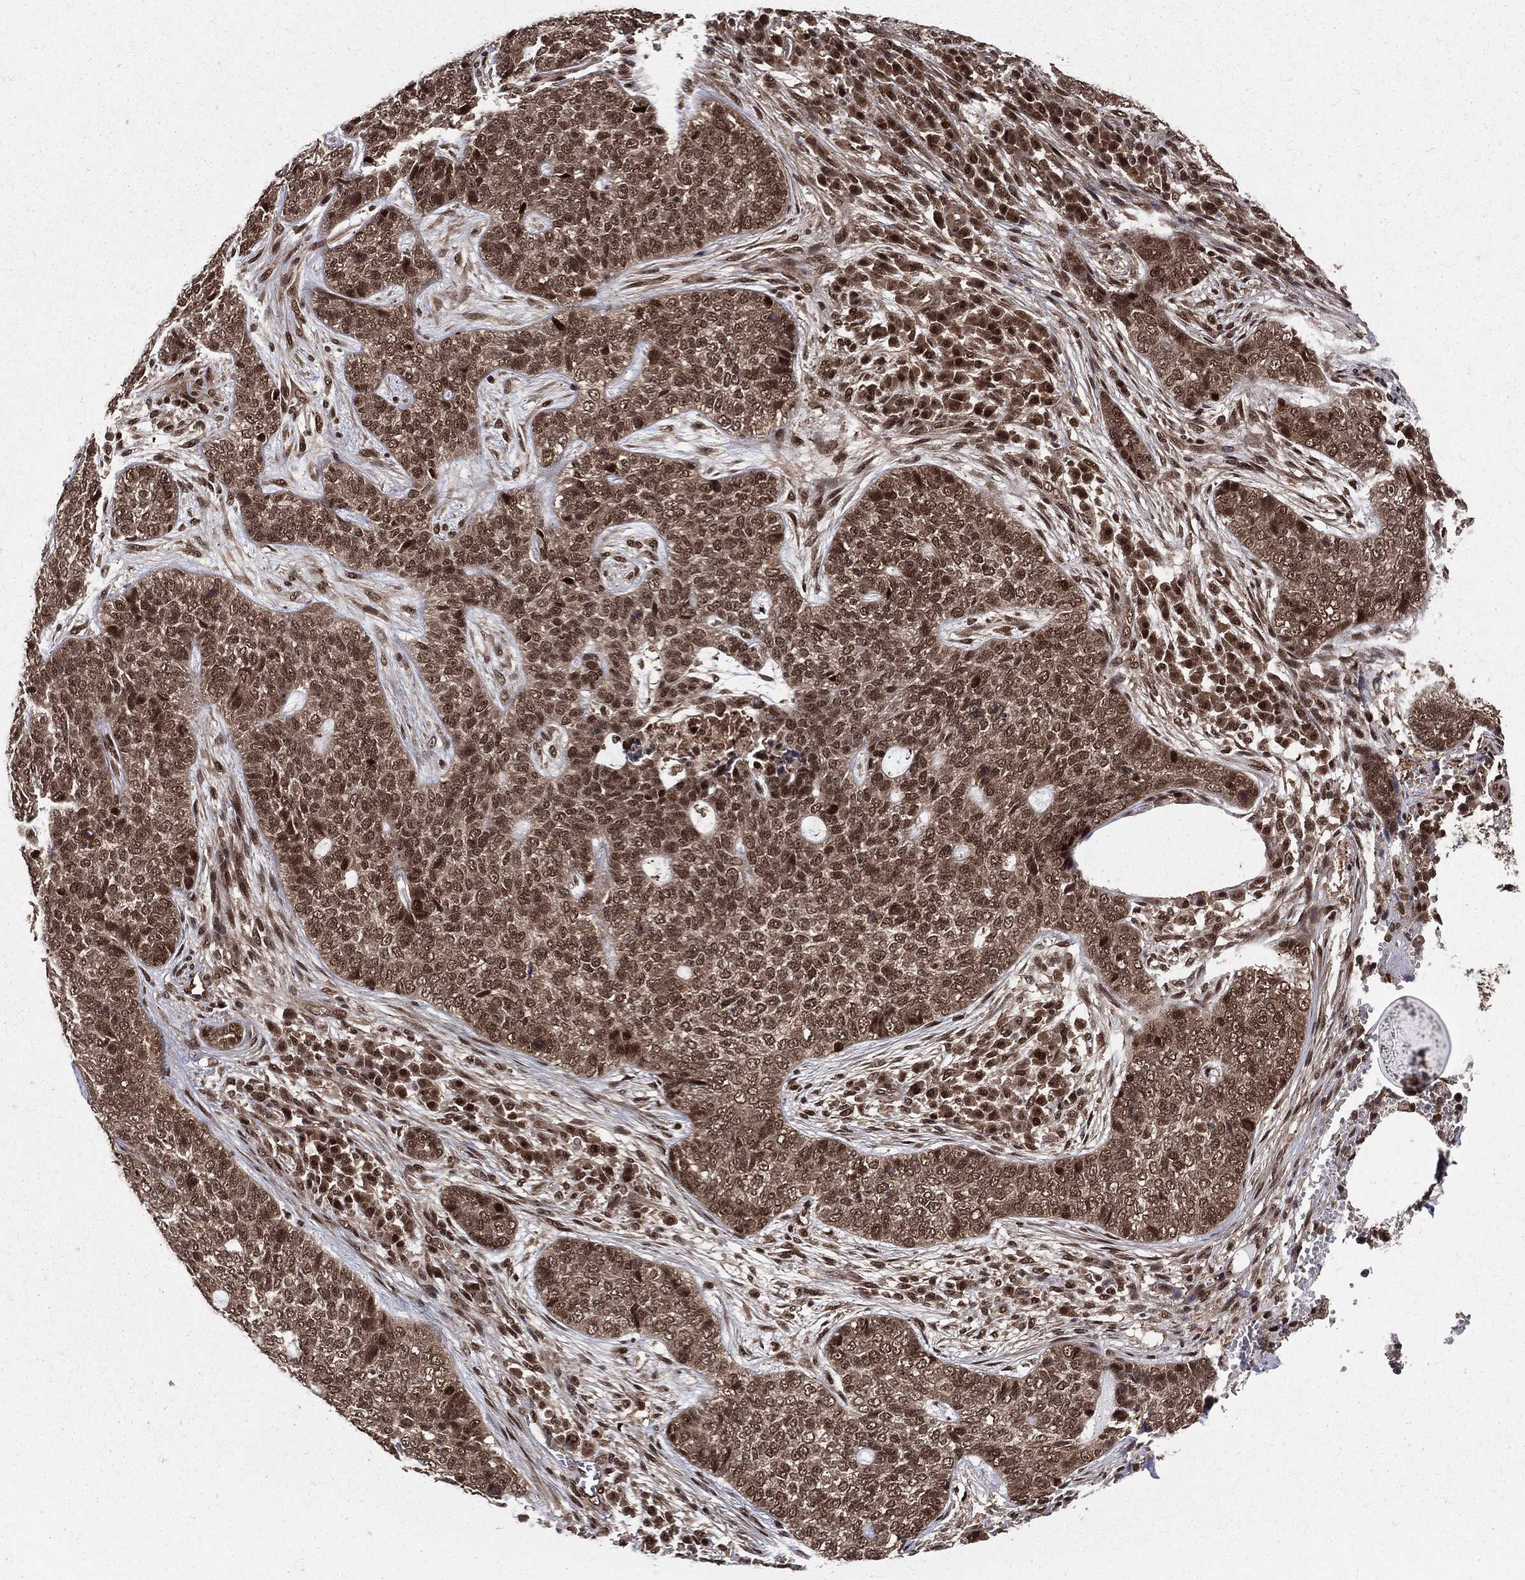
{"staining": {"intensity": "moderate", "quantity": ">75%", "location": "cytoplasmic/membranous,nuclear"}, "tissue": "skin cancer", "cell_type": "Tumor cells", "image_type": "cancer", "snomed": [{"axis": "morphology", "description": "Basal cell carcinoma"}, {"axis": "topography", "description": "Skin"}], "caption": "Basal cell carcinoma (skin) stained with immunohistochemistry shows moderate cytoplasmic/membranous and nuclear staining in about >75% of tumor cells.", "gene": "COPS4", "patient": {"sex": "female", "age": 69}}